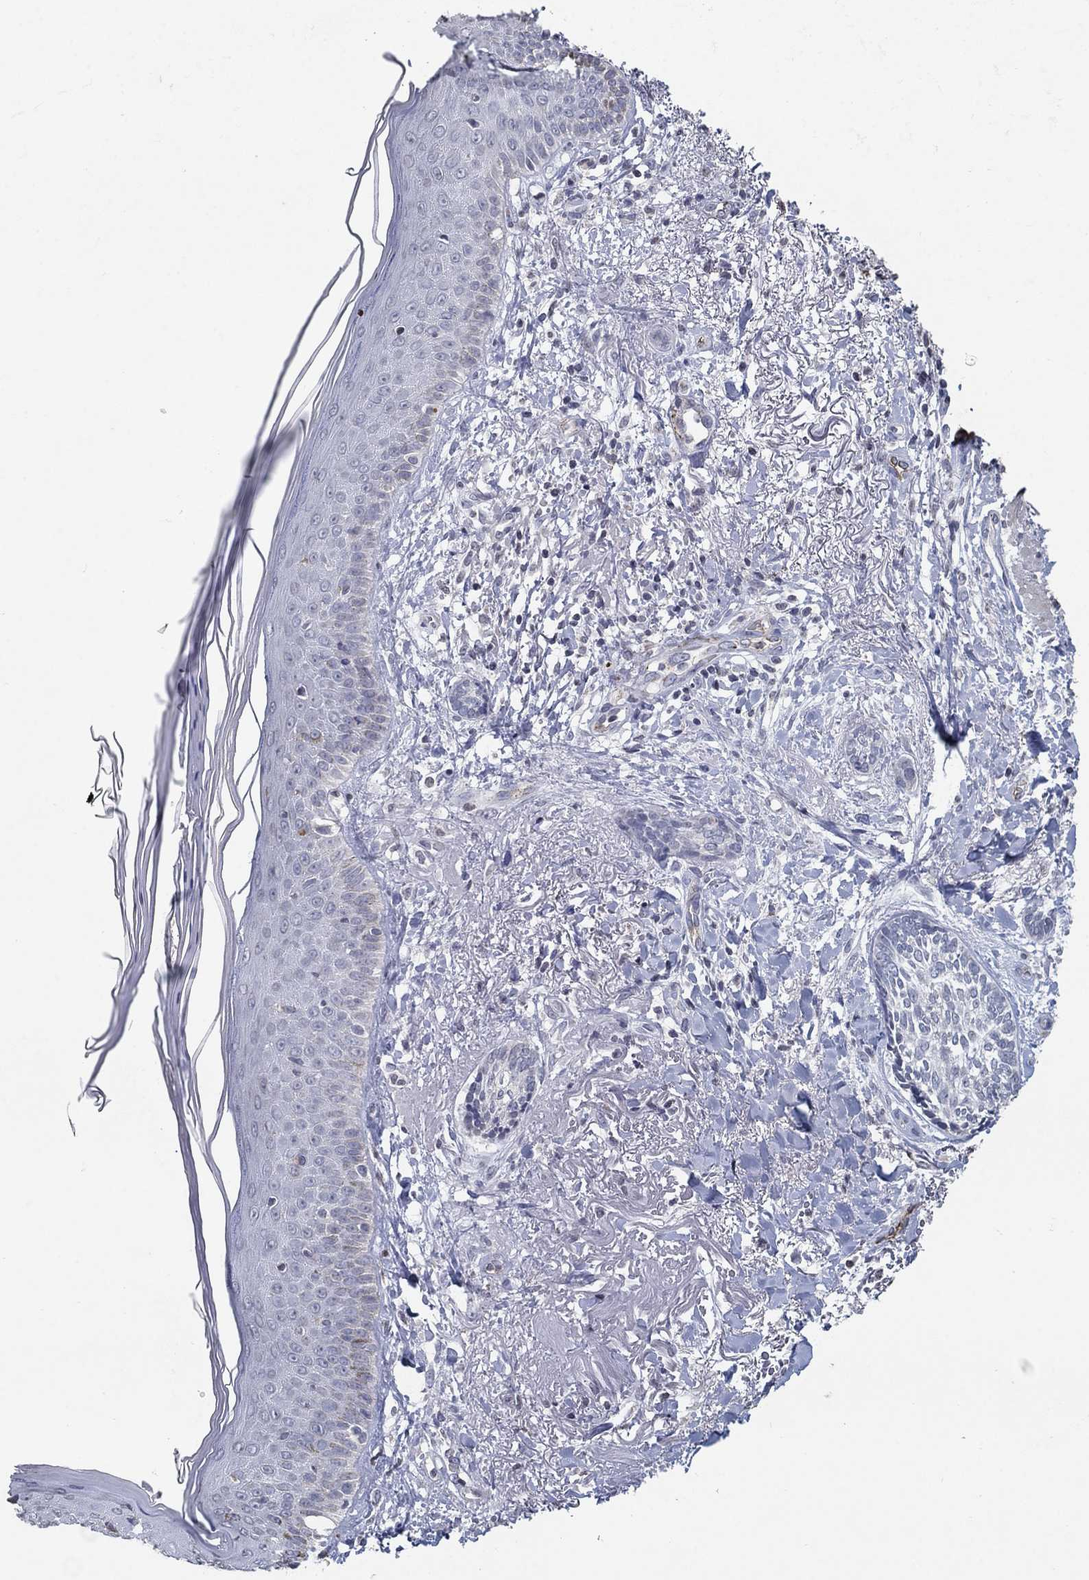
{"staining": {"intensity": "negative", "quantity": "none", "location": "none"}, "tissue": "skin cancer", "cell_type": "Tumor cells", "image_type": "cancer", "snomed": [{"axis": "morphology", "description": "Normal tissue, NOS"}, {"axis": "morphology", "description": "Basal cell carcinoma"}, {"axis": "topography", "description": "Skin"}], "caption": "IHC micrograph of neoplastic tissue: basal cell carcinoma (skin) stained with DAB (3,3'-diaminobenzidine) exhibits no significant protein staining in tumor cells. The staining is performed using DAB (3,3'-diaminobenzidine) brown chromogen with nuclei counter-stained in using hematoxylin.", "gene": "TINAG", "patient": {"sex": "male", "age": 84}}